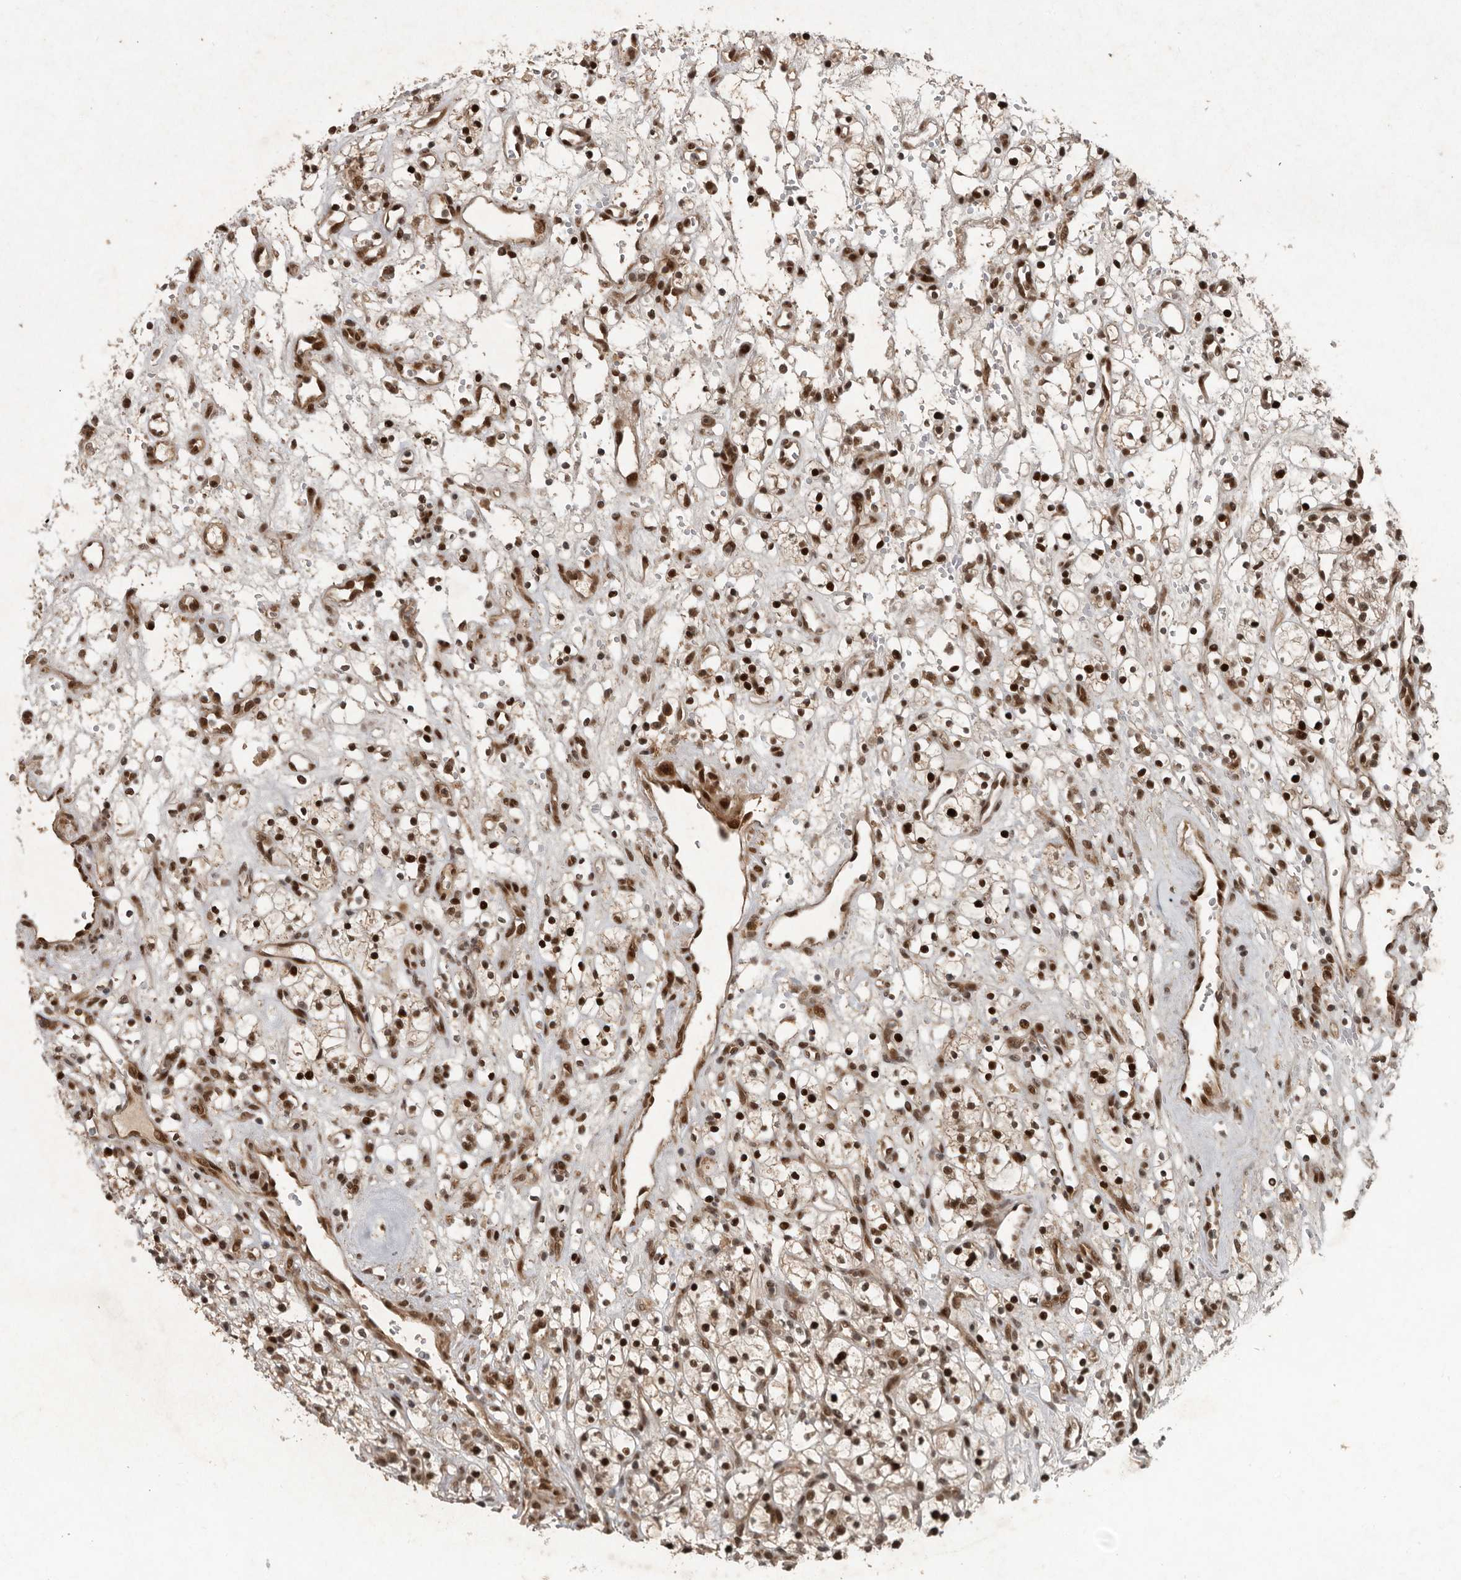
{"staining": {"intensity": "strong", "quantity": "25%-75%", "location": "nuclear"}, "tissue": "renal cancer", "cell_type": "Tumor cells", "image_type": "cancer", "snomed": [{"axis": "morphology", "description": "Adenocarcinoma, NOS"}, {"axis": "topography", "description": "Kidney"}], "caption": "Immunohistochemical staining of human renal cancer demonstrates strong nuclear protein staining in approximately 25%-75% of tumor cells.", "gene": "CDC27", "patient": {"sex": "female", "age": 57}}